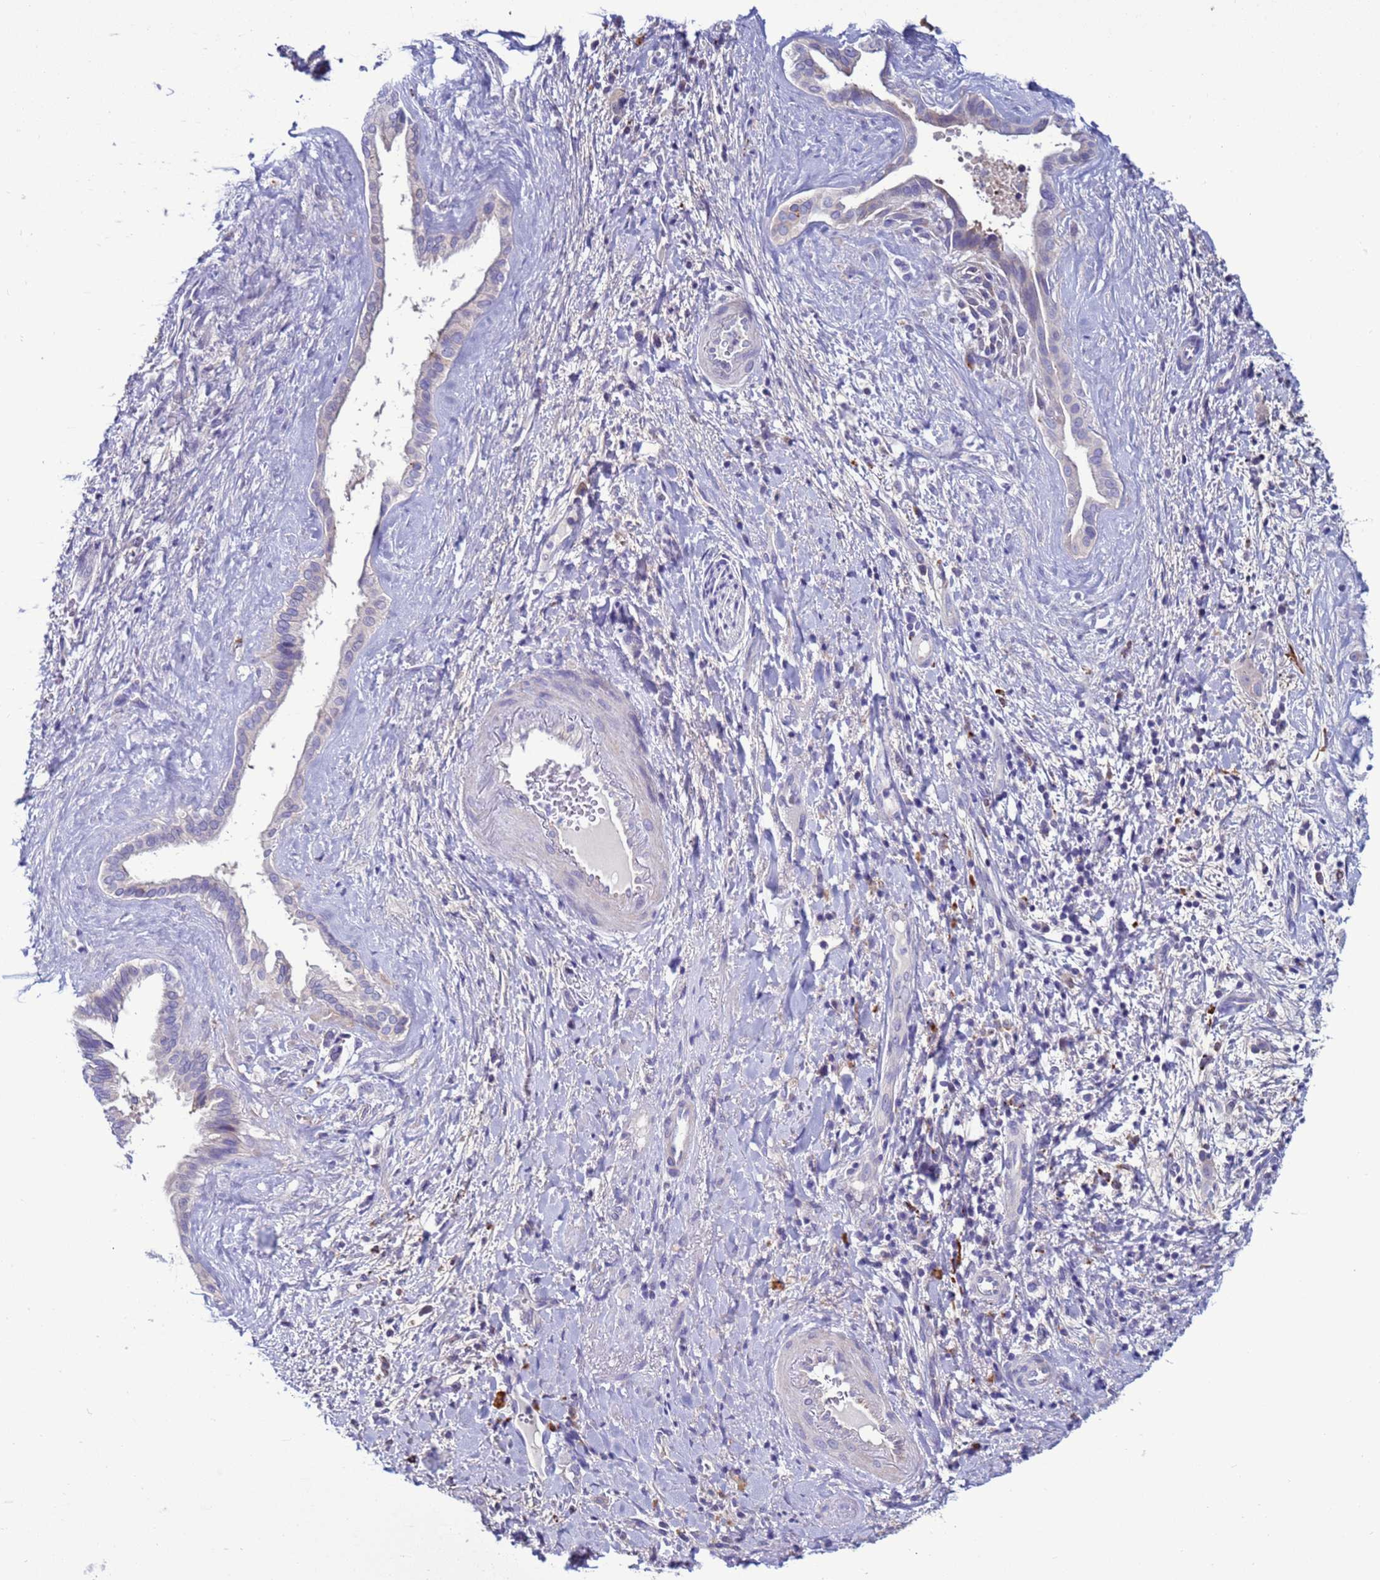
{"staining": {"intensity": "negative", "quantity": "none", "location": "none"}, "tissue": "liver cancer", "cell_type": "Tumor cells", "image_type": "cancer", "snomed": [{"axis": "morphology", "description": "Cholangiocarcinoma"}, {"axis": "topography", "description": "Liver"}], "caption": "High magnification brightfield microscopy of cholangiocarcinoma (liver) stained with DAB (3,3'-diaminobenzidine) (brown) and counterstained with hematoxylin (blue): tumor cells show no significant expression.", "gene": "NAT2", "patient": {"sex": "male", "age": 67}}